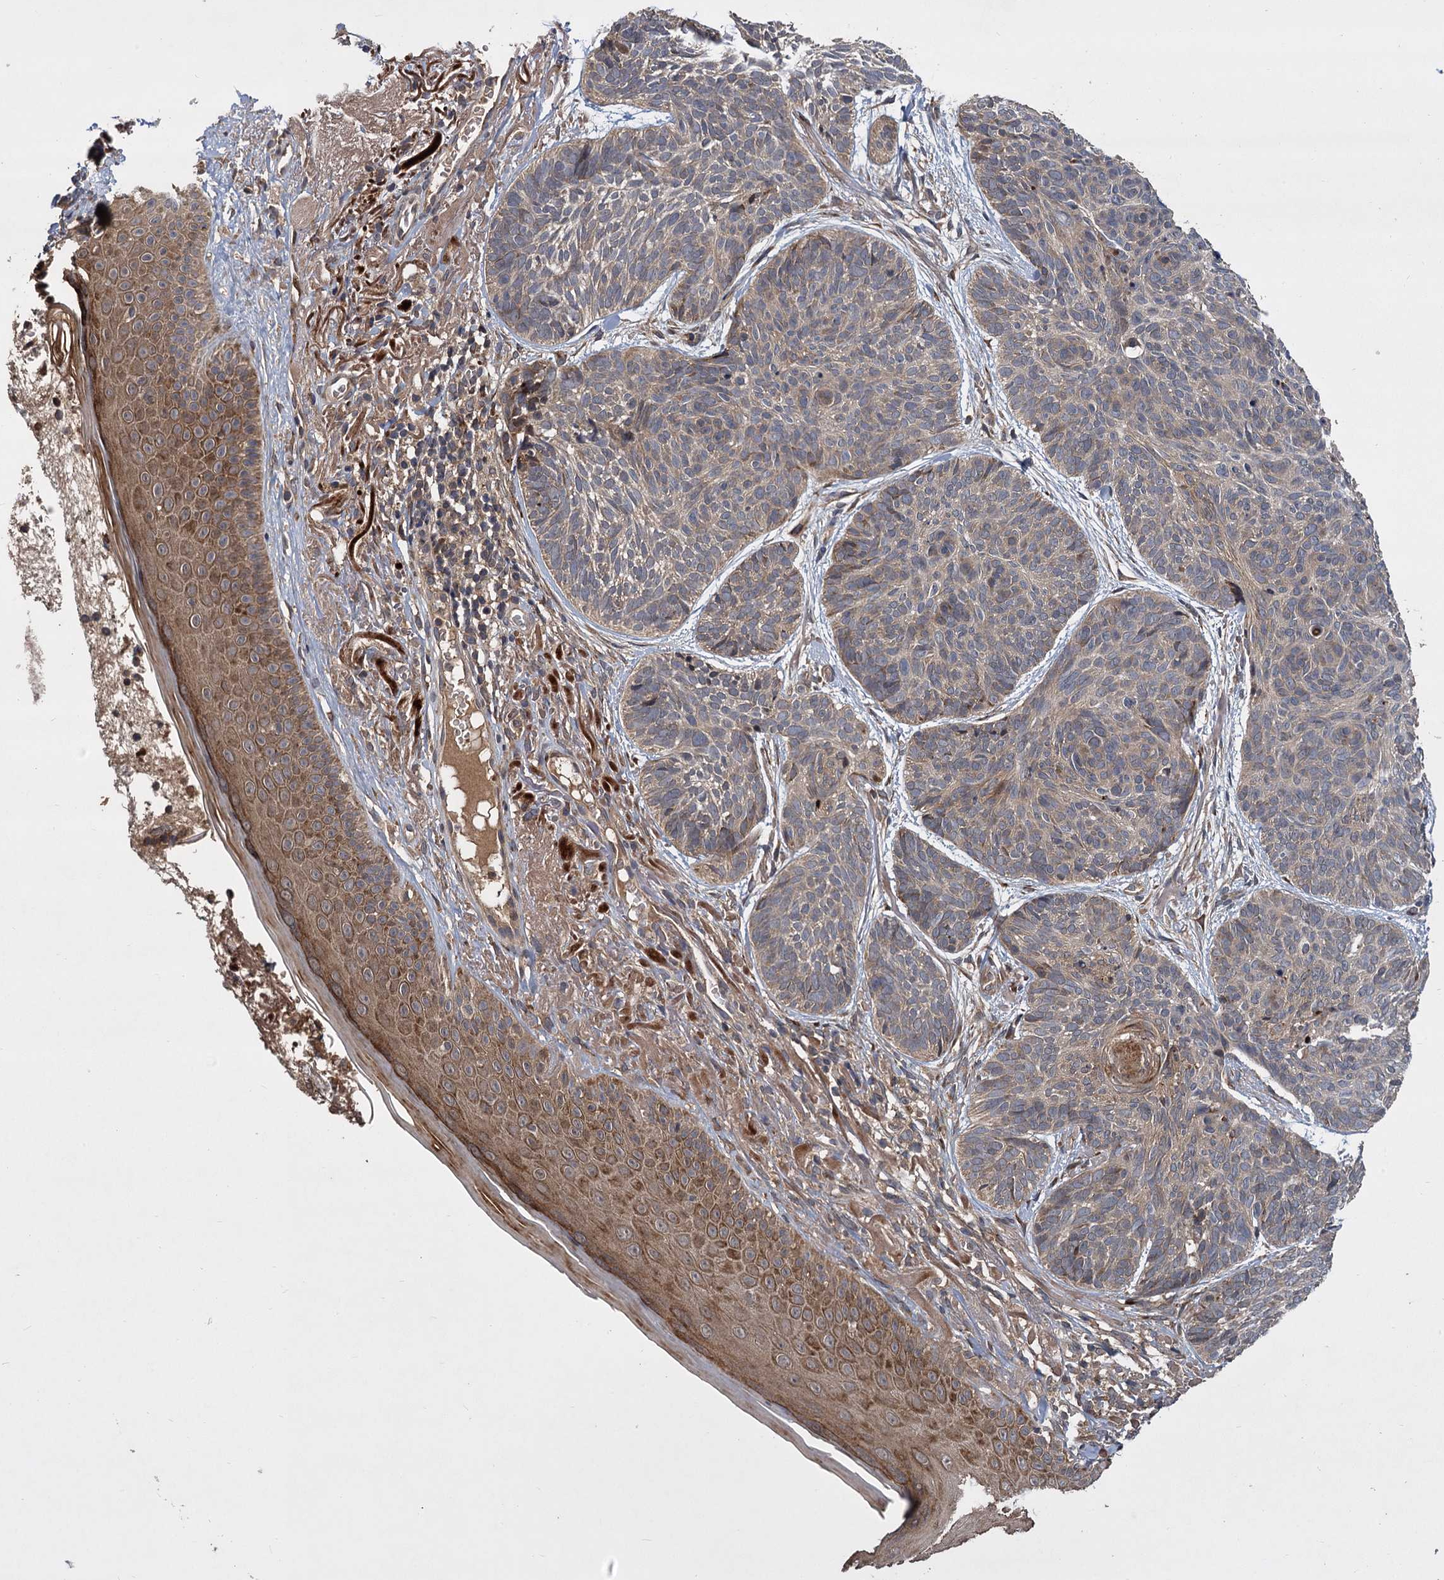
{"staining": {"intensity": "weak", "quantity": "25%-75%", "location": "cytoplasmic/membranous"}, "tissue": "skin cancer", "cell_type": "Tumor cells", "image_type": "cancer", "snomed": [{"axis": "morphology", "description": "Normal tissue, NOS"}, {"axis": "morphology", "description": "Basal cell carcinoma"}, {"axis": "topography", "description": "Skin"}], "caption": "Immunohistochemical staining of skin basal cell carcinoma shows low levels of weak cytoplasmic/membranous staining in approximately 25%-75% of tumor cells.", "gene": "INPPL1", "patient": {"sex": "male", "age": 66}}